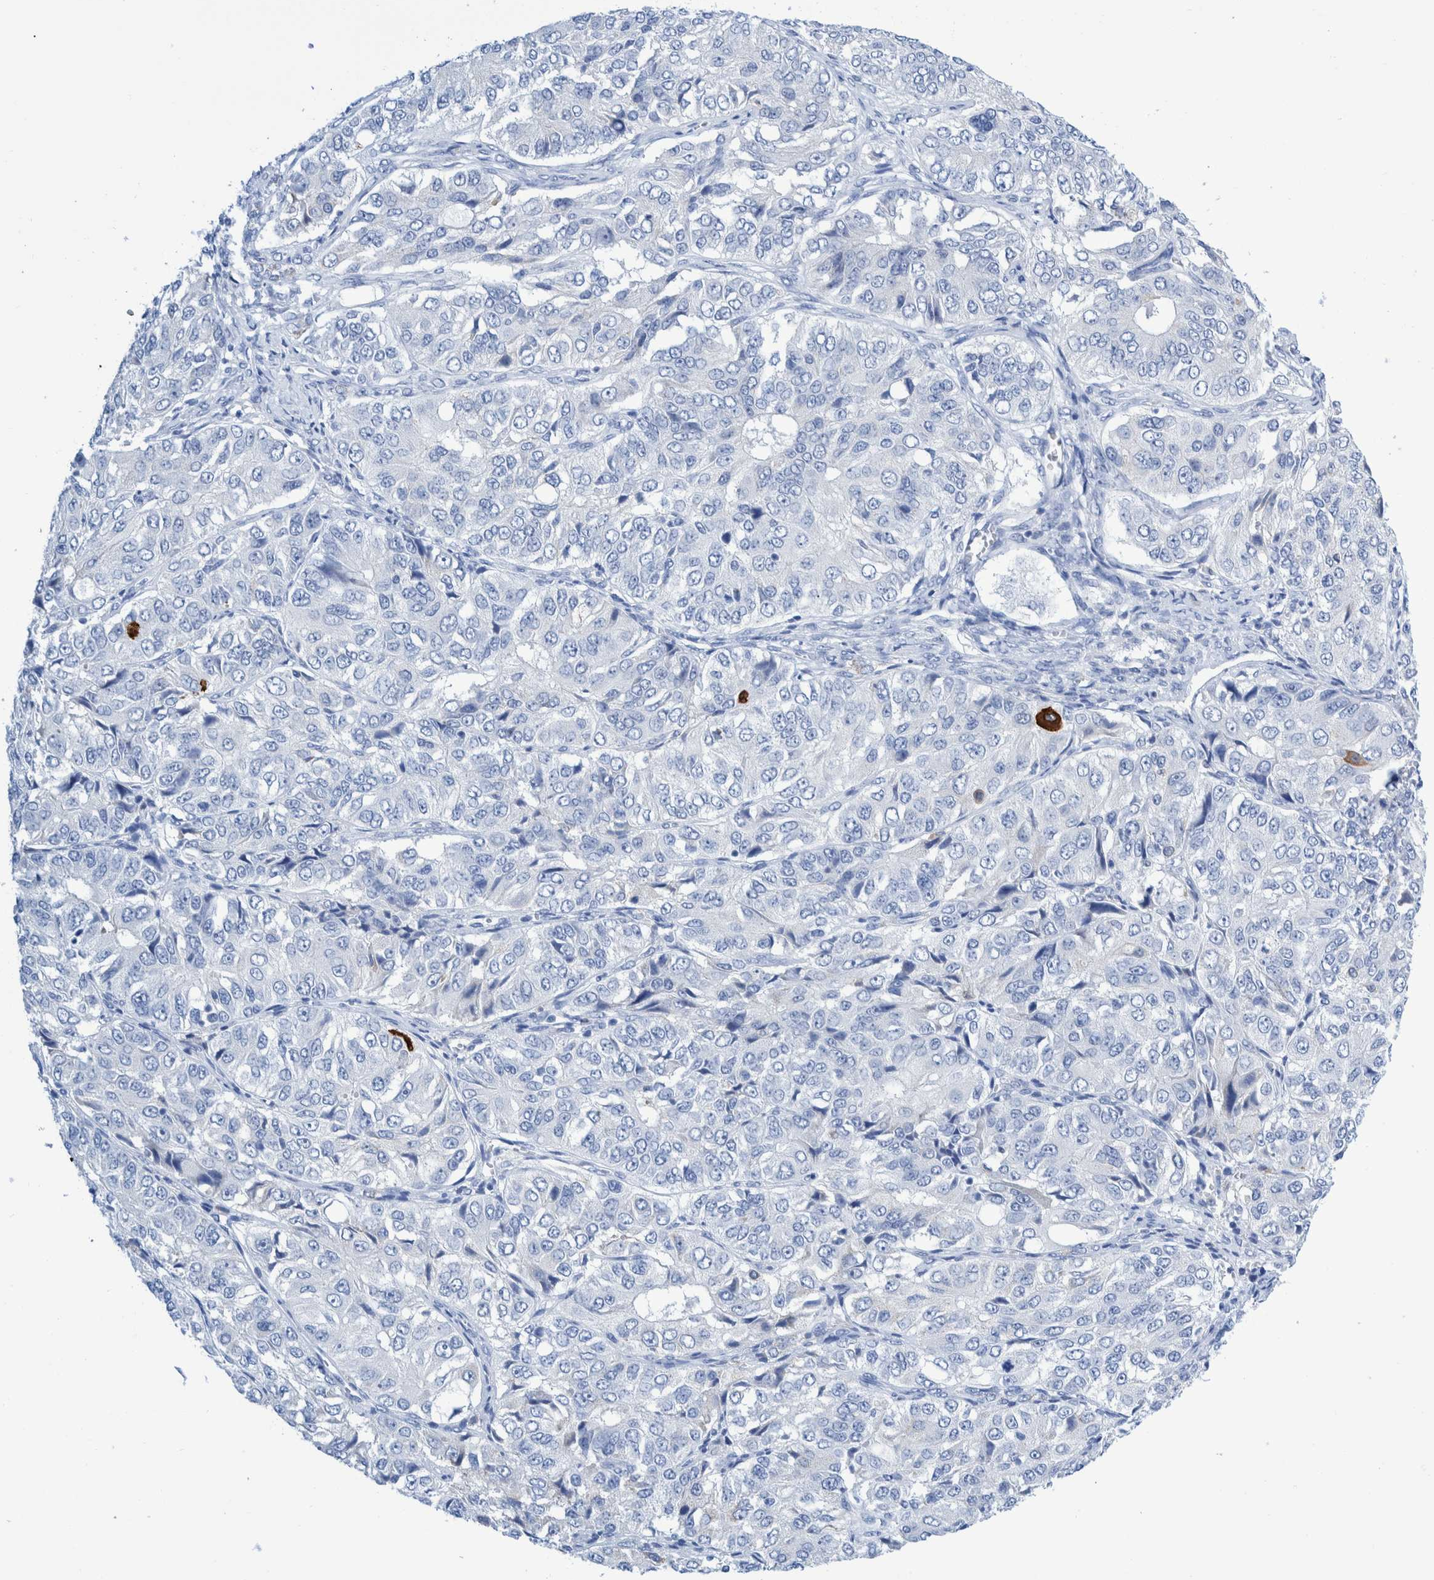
{"staining": {"intensity": "negative", "quantity": "none", "location": "none"}, "tissue": "ovarian cancer", "cell_type": "Tumor cells", "image_type": "cancer", "snomed": [{"axis": "morphology", "description": "Carcinoma, endometroid"}, {"axis": "topography", "description": "Ovary"}], "caption": "This is an IHC micrograph of human ovarian cancer (endometroid carcinoma). There is no expression in tumor cells.", "gene": "KRT14", "patient": {"sex": "female", "age": 51}}